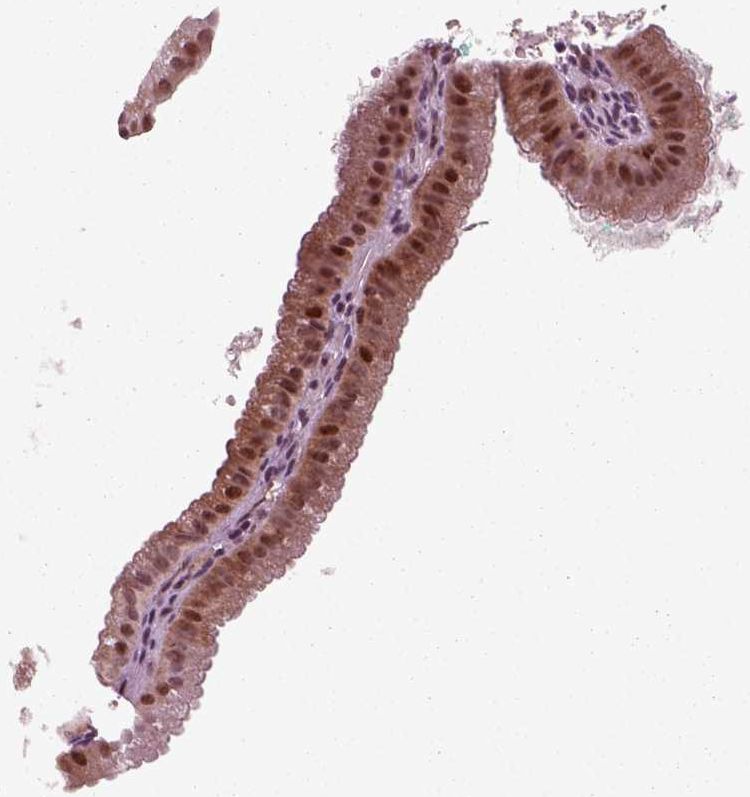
{"staining": {"intensity": "strong", "quantity": "25%-75%", "location": "cytoplasmic/membranous,nuclear"}, "tissue": "gallbladder", "cell_type": "Glandular cells", "image_type": "normal", "snomed": [{"axis": "morphology", "description": "Normal tissue, NOS"}, {"axis": "topography", "description": "Gallbladder"}], "caption": "Protein expression analysis of unremarkable human gallbladder reveals strong cytoplasmic/membranous,nuclear staining in approximately 25%-75% of glandular cells. Immunohistochemistry stains the protein in brown and the nuclei are stained blue.", "gene": "CDC14A", "patient": {"sex": "male", "age": 67}}